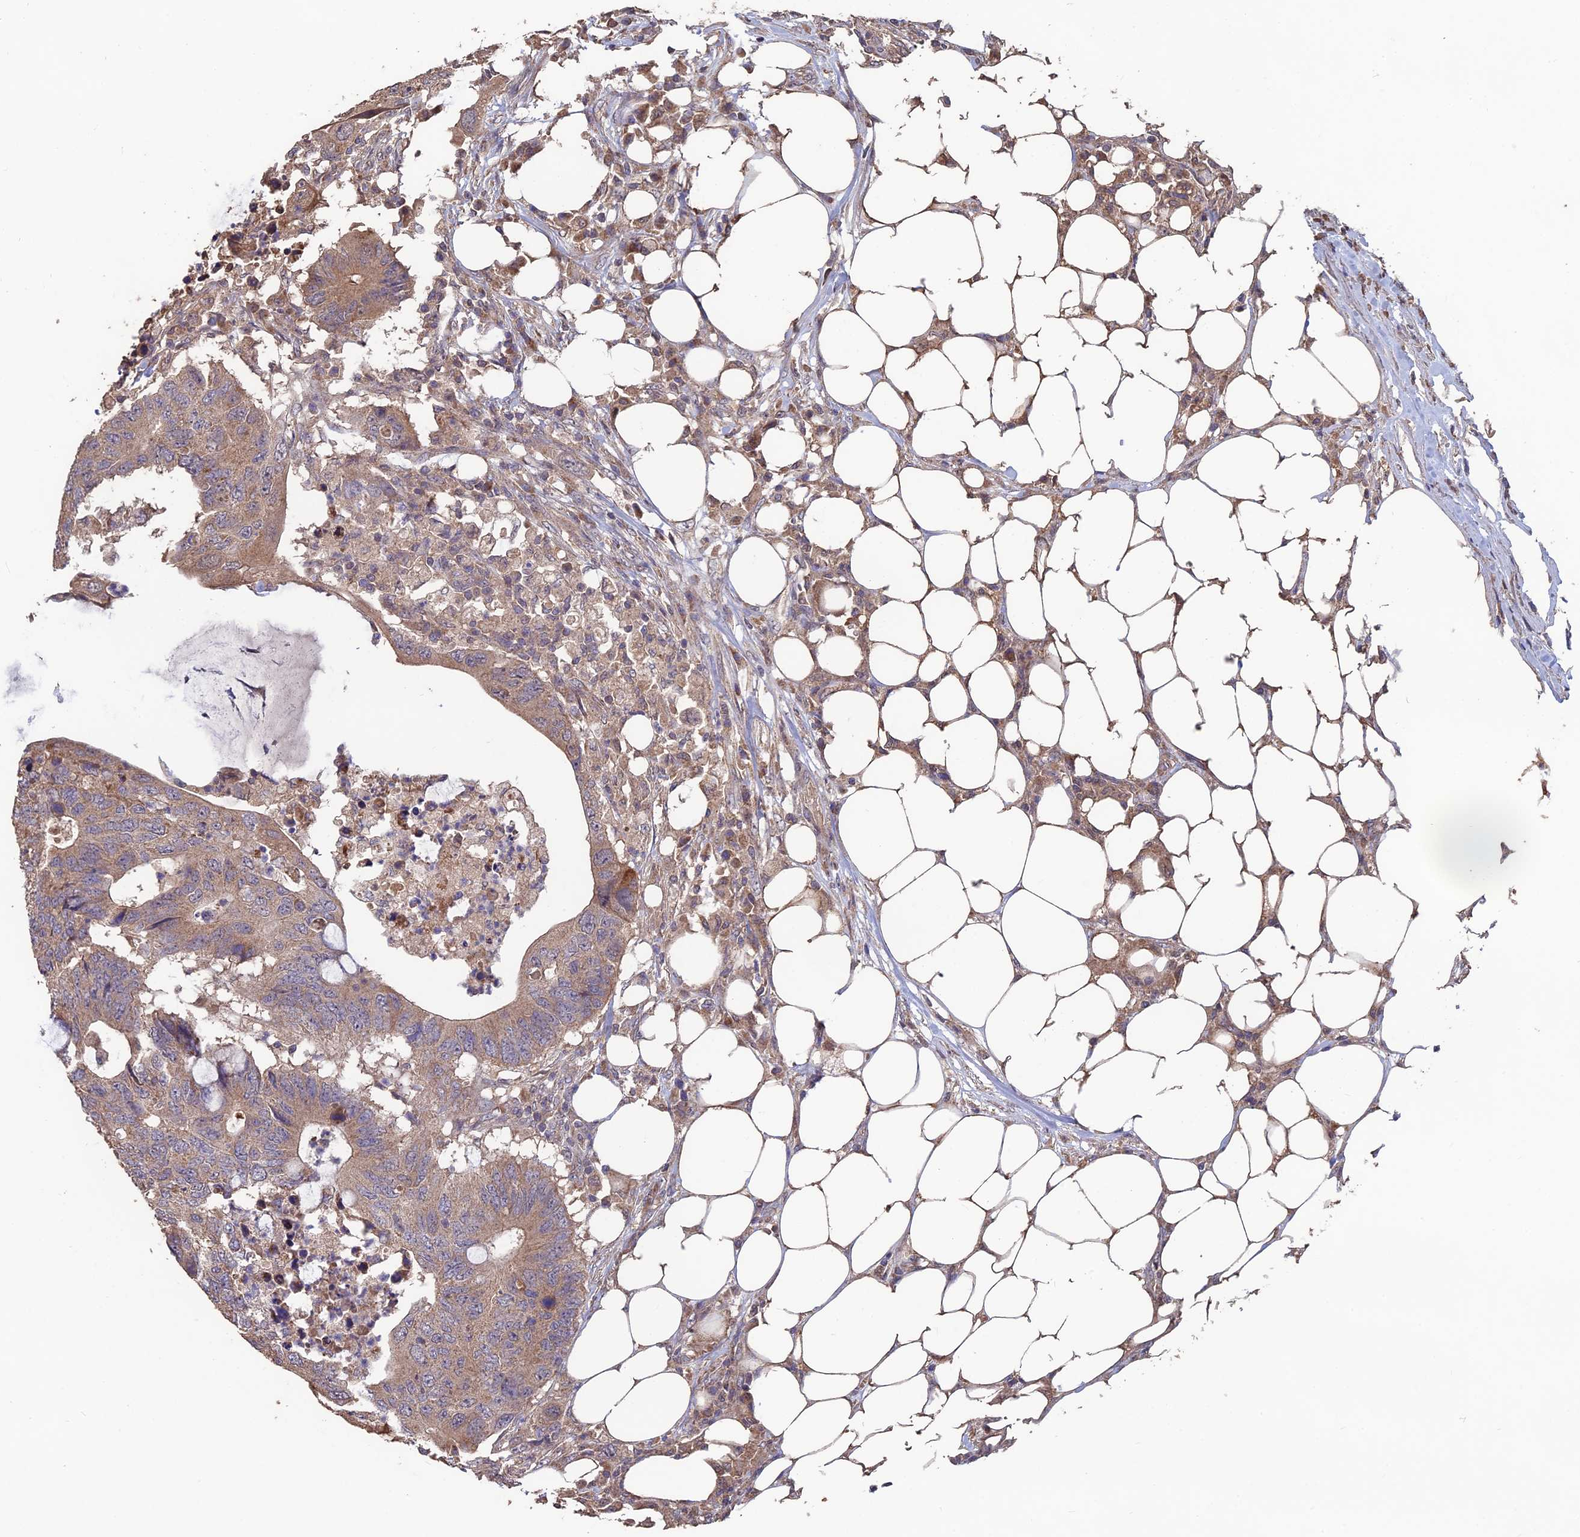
{"staining": {"intensity": "moderate", "quantity": ">75%", "location": "cytoplasmic/membranous"}, "tissue": "colorectal cancer", "cell_type": "Tumor cells", "image_type": "cancer", "snomed": [{"axis": "morphology", "description": "Adenocarcinoma, NOS"}, {"axis": "topography", "description": "Colon"}], "caption": "The micrograph shows a brown stain indicating the presence of a protein in the cytoplasmic/membranous of tumor cells in colorectal adenocarcinoma.", "gene": "SHISA5", "patient": {"sex": "male", "age": 71}}